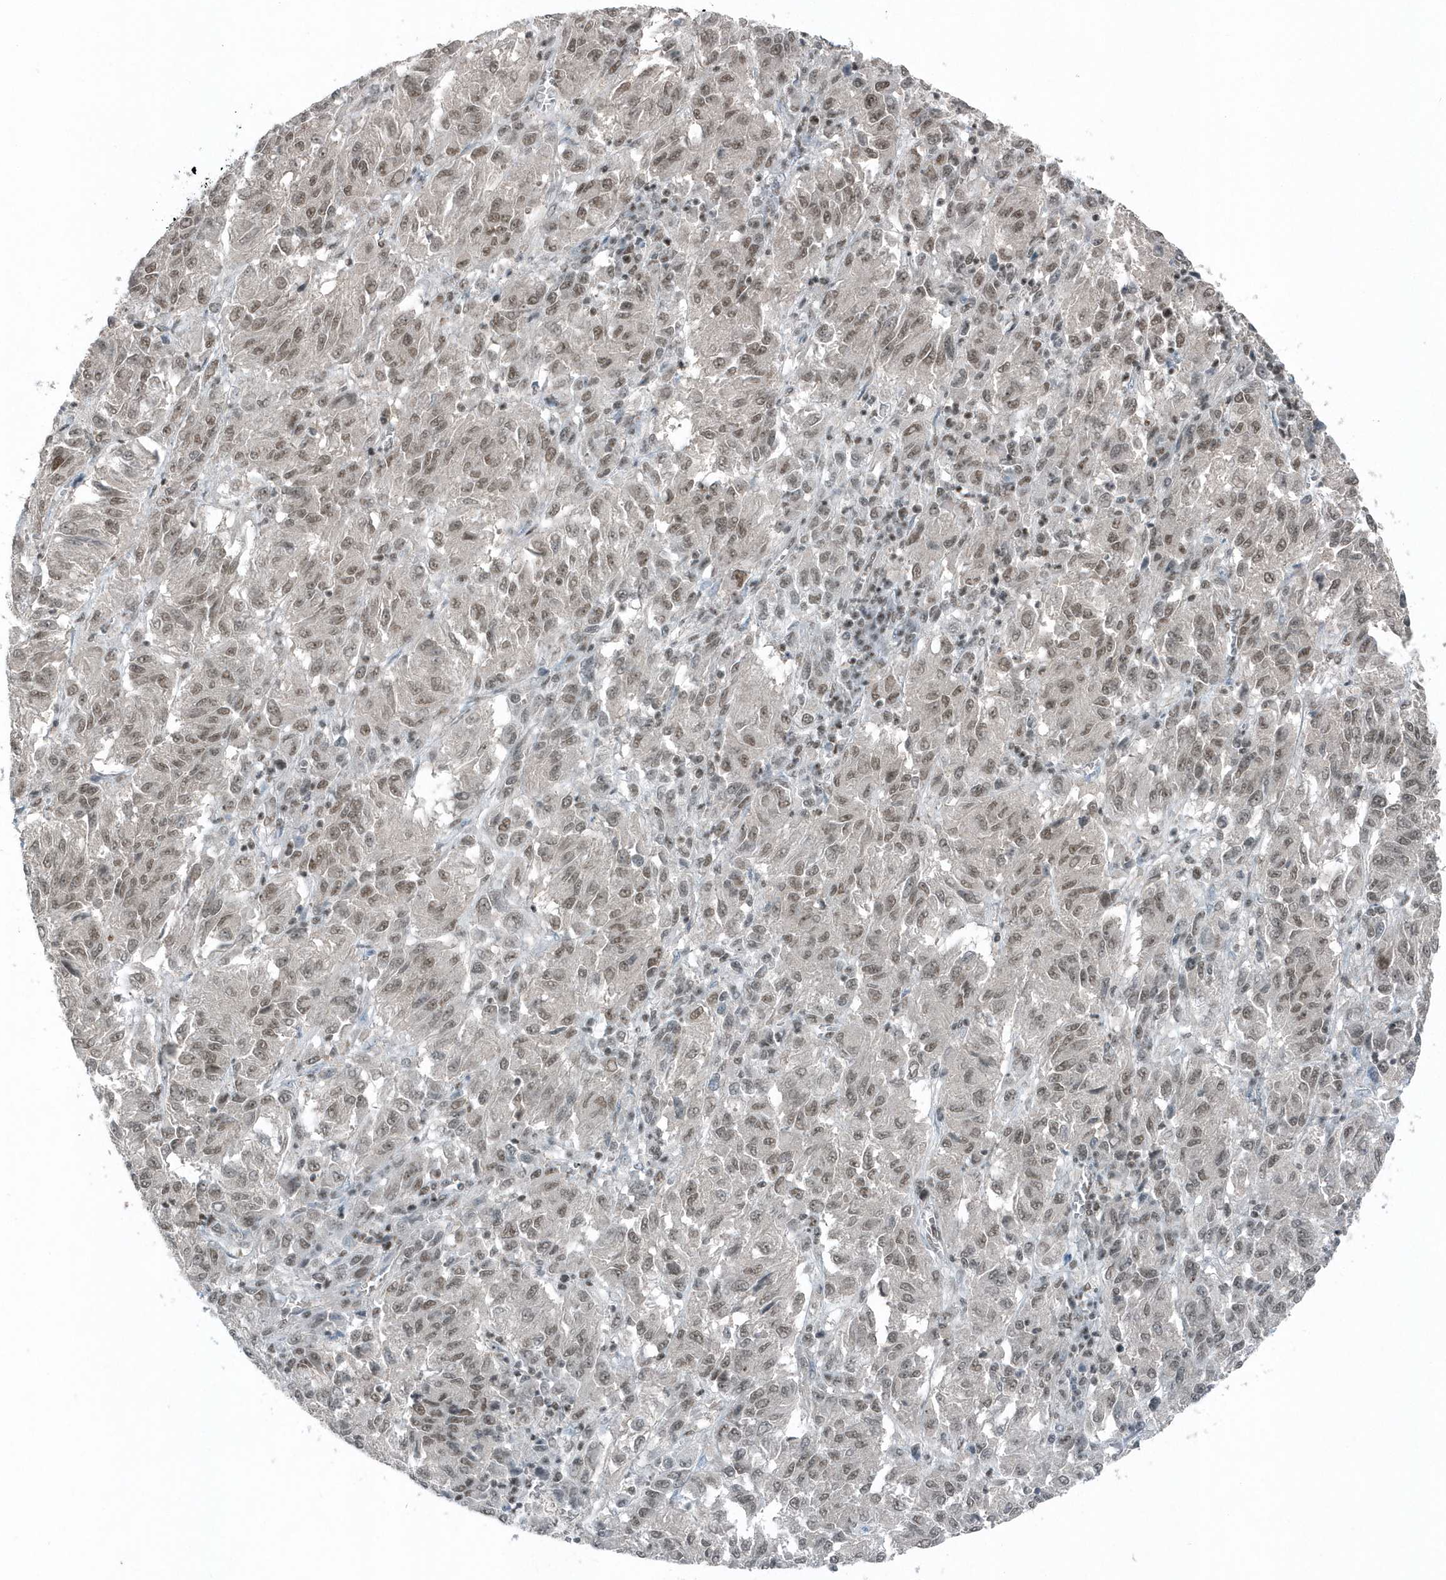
{"staining": {"intensity": "weak", "quantity": "25%-75%", "location": "nuclear"}, "tissue": "melanoma", "cell_type": "Tumor cells", "image_type": "cancer", "snomed": [{"axis": "morphology", "description": "Malignant melanoma, Metastatic site"}, {"axis": "topography", "description": "Lung"}], "caption": "Malignant melanoma (metastatic site) stained with a protein marker displays weak staining in tumor cells.", "gene": "YTHDC1", "patient": {"sex": "male", "age": 64}}